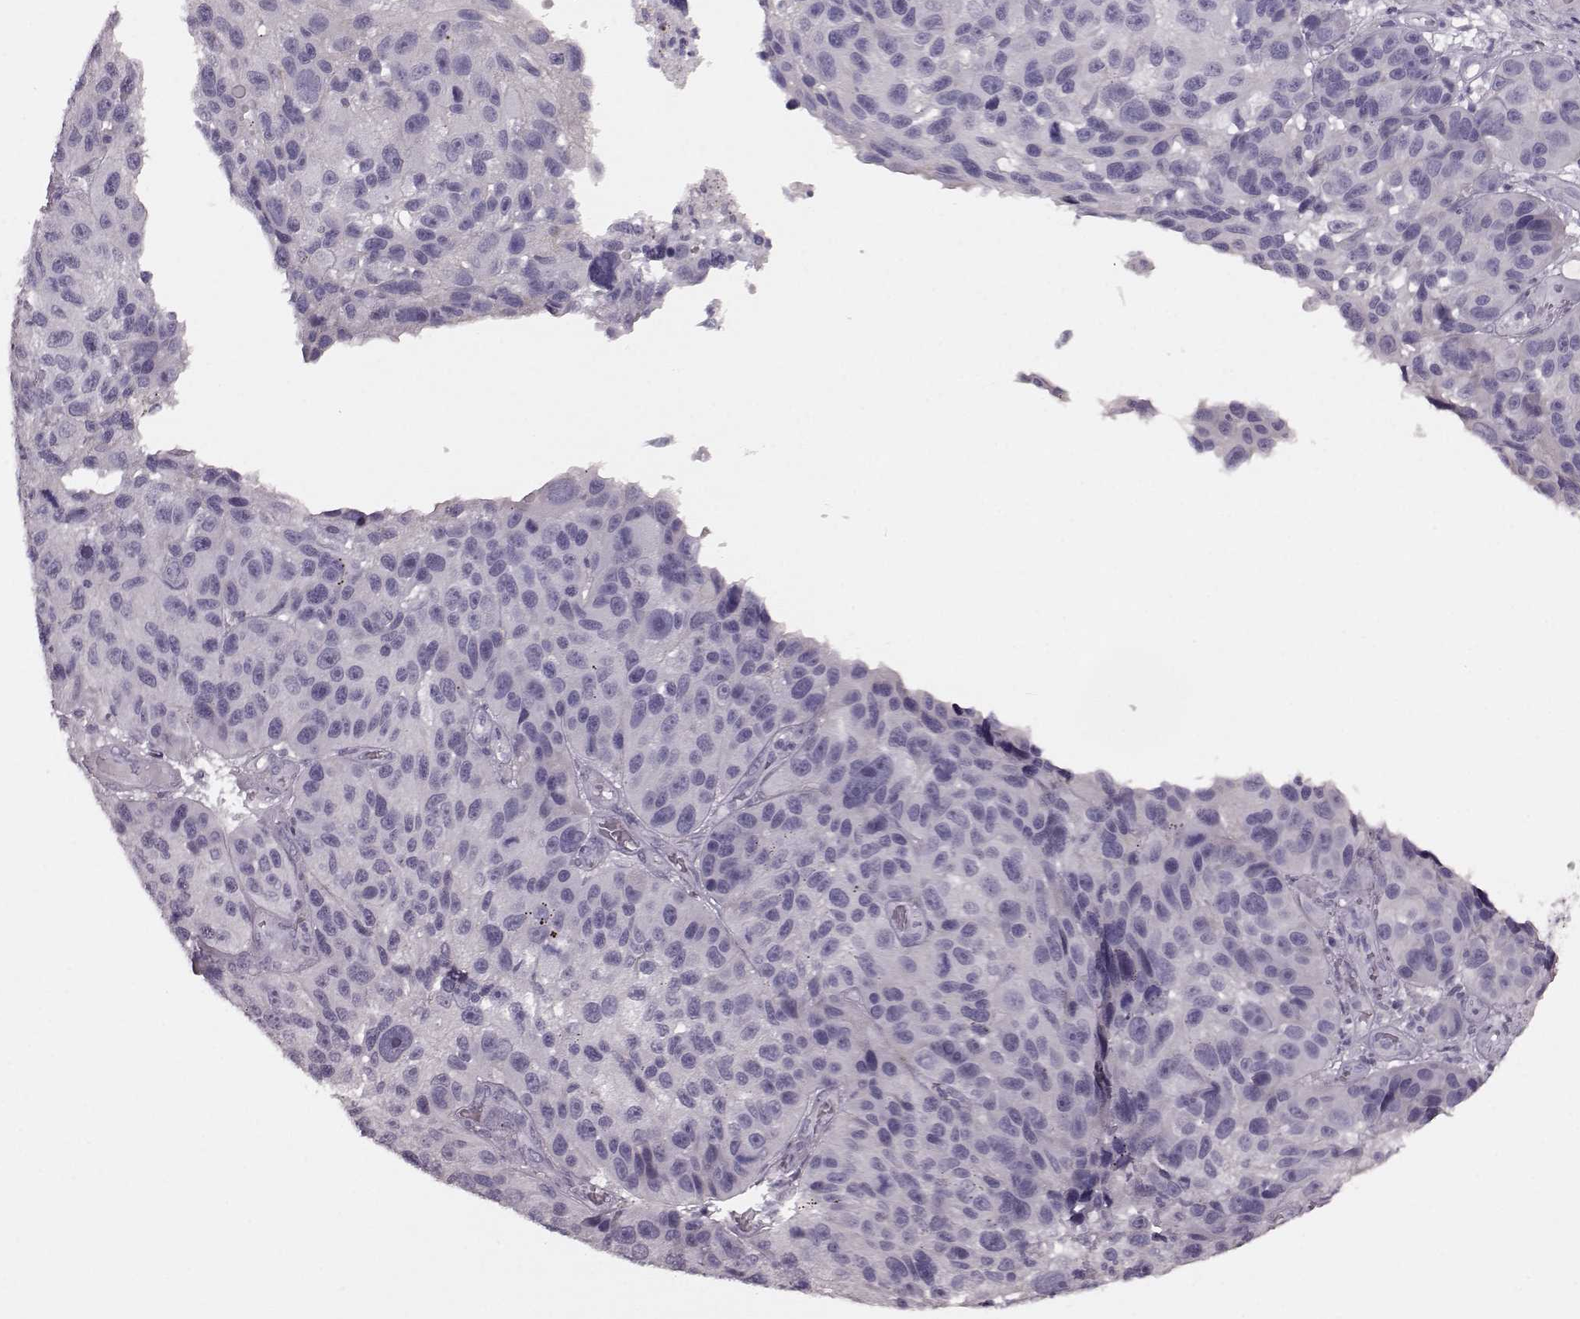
{"staining": {"intensity": "negative", "quantity": "none", "location": "none"}, "tissue": "melanoma", "cell_type": "Tumor cells", "image_type": "cancer", "snomed": [{"axis": "morphology", "description": "Malignant melanoma, NOS"}, {"axis": "topography", "description": "Skin"}], "caption": "Malignant melanoma stained for a protein using immunohistochemistry reveals no expression tumor cells.", "gene": "CRYBA2", "patient": {"sex": "male", "age": 53}}